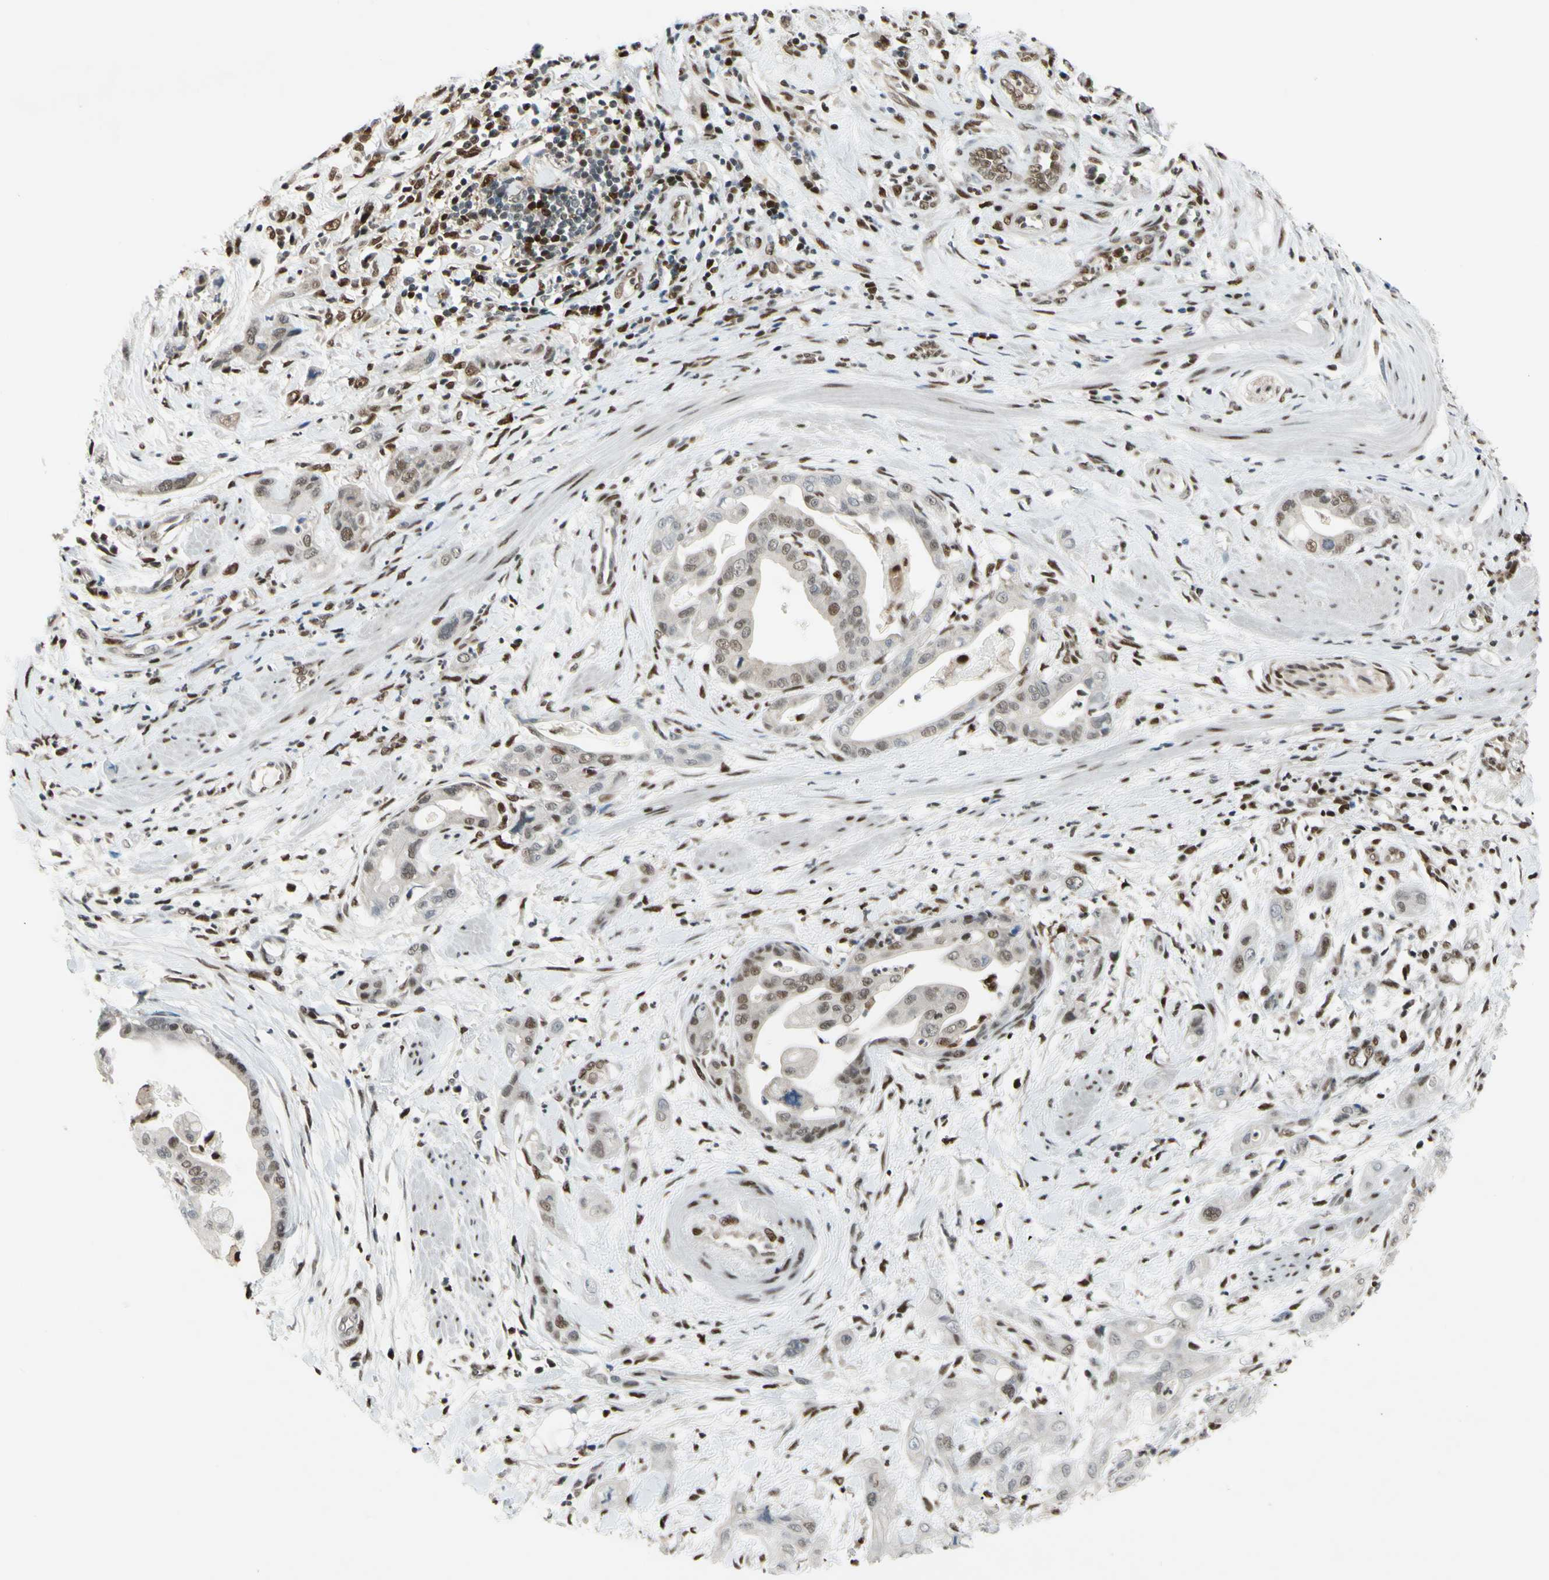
{"staining": {"intensity": "weak", "quantity": ">75%", "location": "cytoplasmic/membranous,nuclear"}, "tissue": "pancreatic cancer", "cell_type": "Tumor cells", "image_type": "cancer", "snomed": [{"axis": "morphology", "description": "Adenocarcinoma, NOS"}, {"axis": "topography", "description": "Pancreas"}], "caption": "A low amount of weak cytoplasmic/membranous and nuclear positivity is seen in about >75% of tumor cells in pancreatic cancer (adenocarcinoma) tissue.", "gene": "FKBP5", "patient": {"sex": "female", "age": 75}}